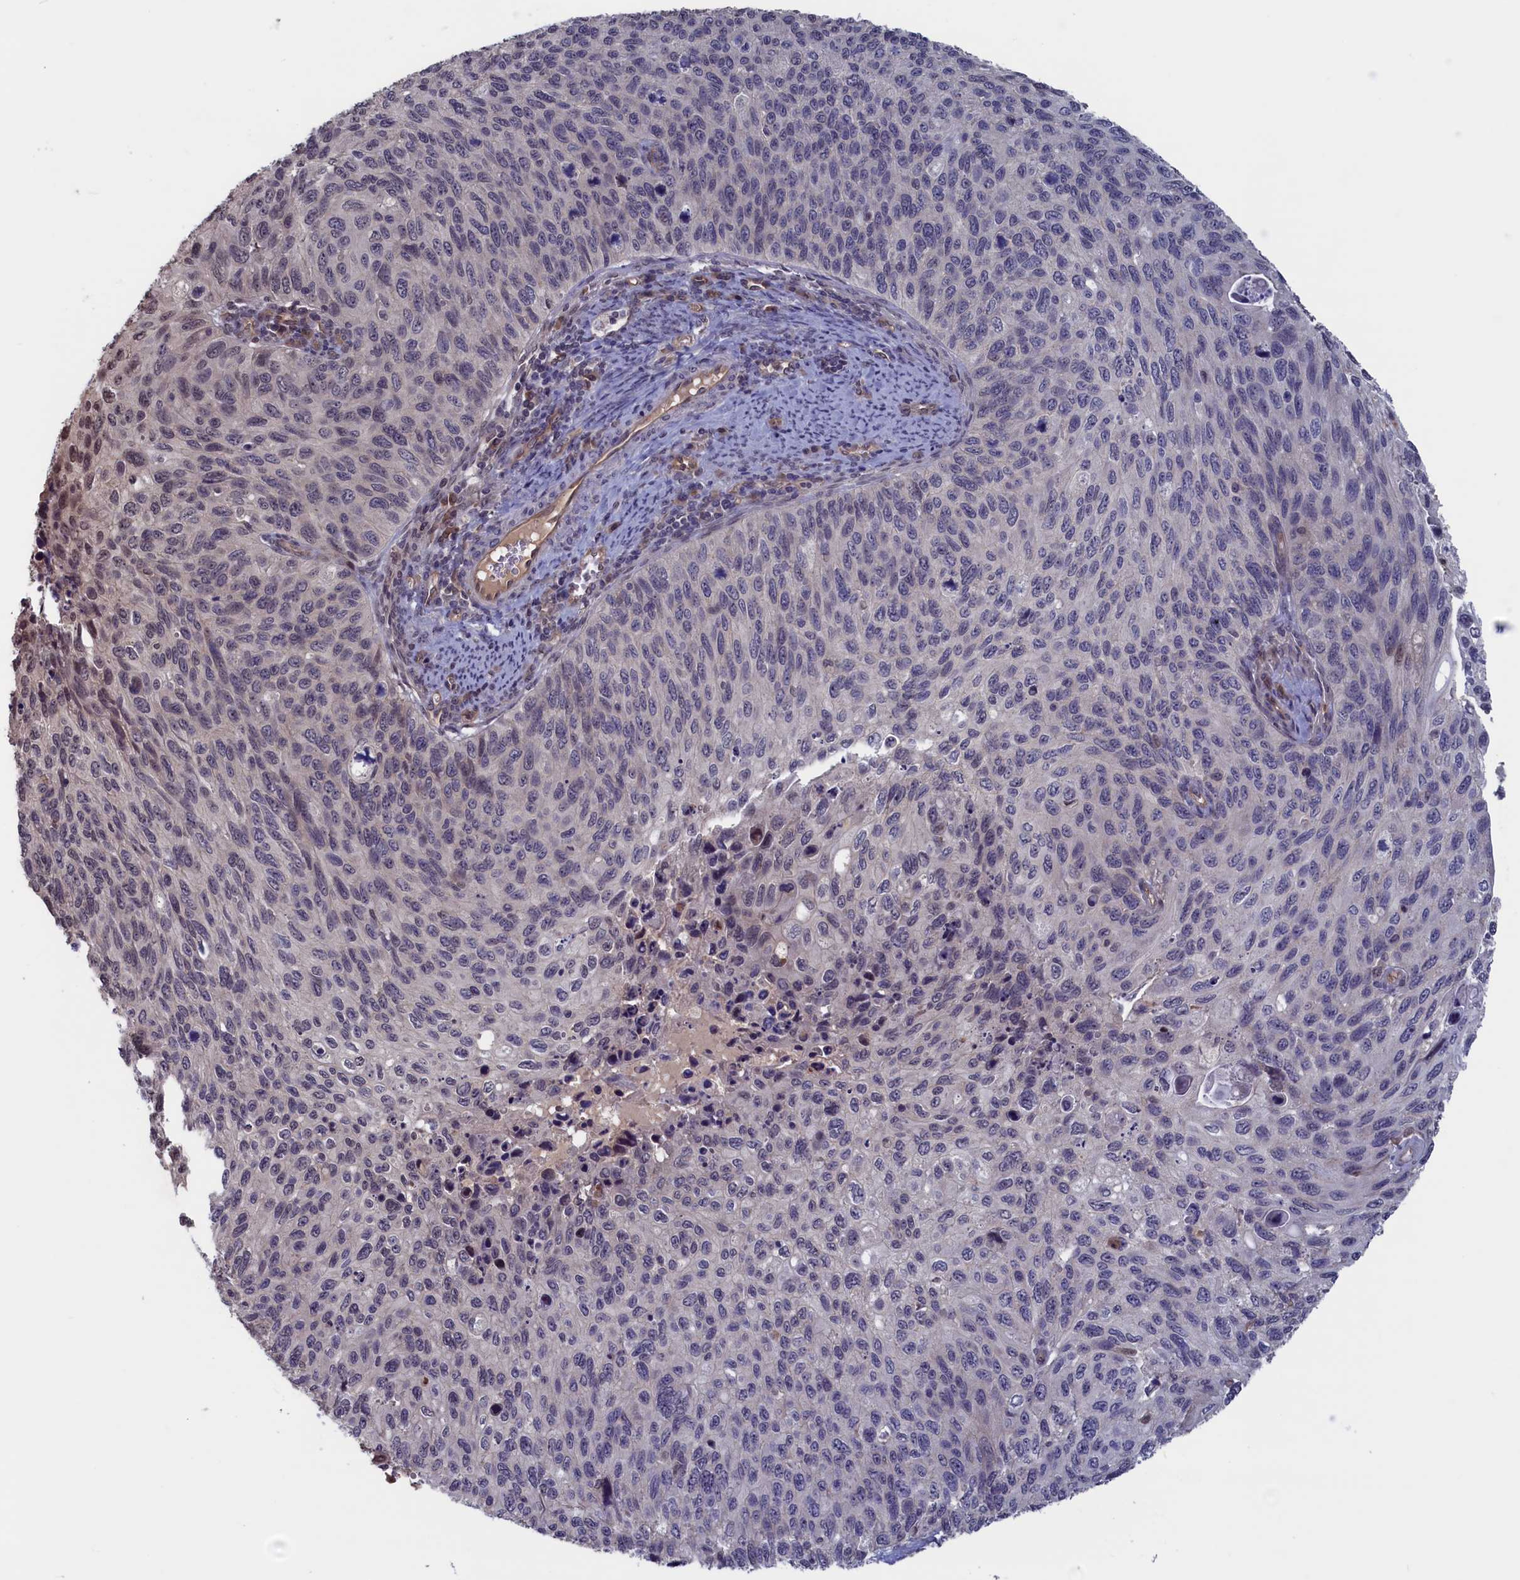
{"staining": {"intensity": "negative", "quantity": "none", "location": "none"}, "tissue": "cervical cancer", "cell_type": "Tumor cells", "image_type": "cancer", "snomed": [{"axis": "morphology", "description": "Squamous cell carcinoma, NOS"}, {"axis": "topography", "description": "Cervix"}], "caption": "IHC histopathology image of neoplastic tissue: cervical cancer stained with DAB (3,3'-diaminobenzidine) reveals no significant protein staining in tumor cells. (Immunohistochemistry, brightfield microscopy, high magnification).", "gene": "PLP2", "patient": {"sex": "female", "age": 70}}